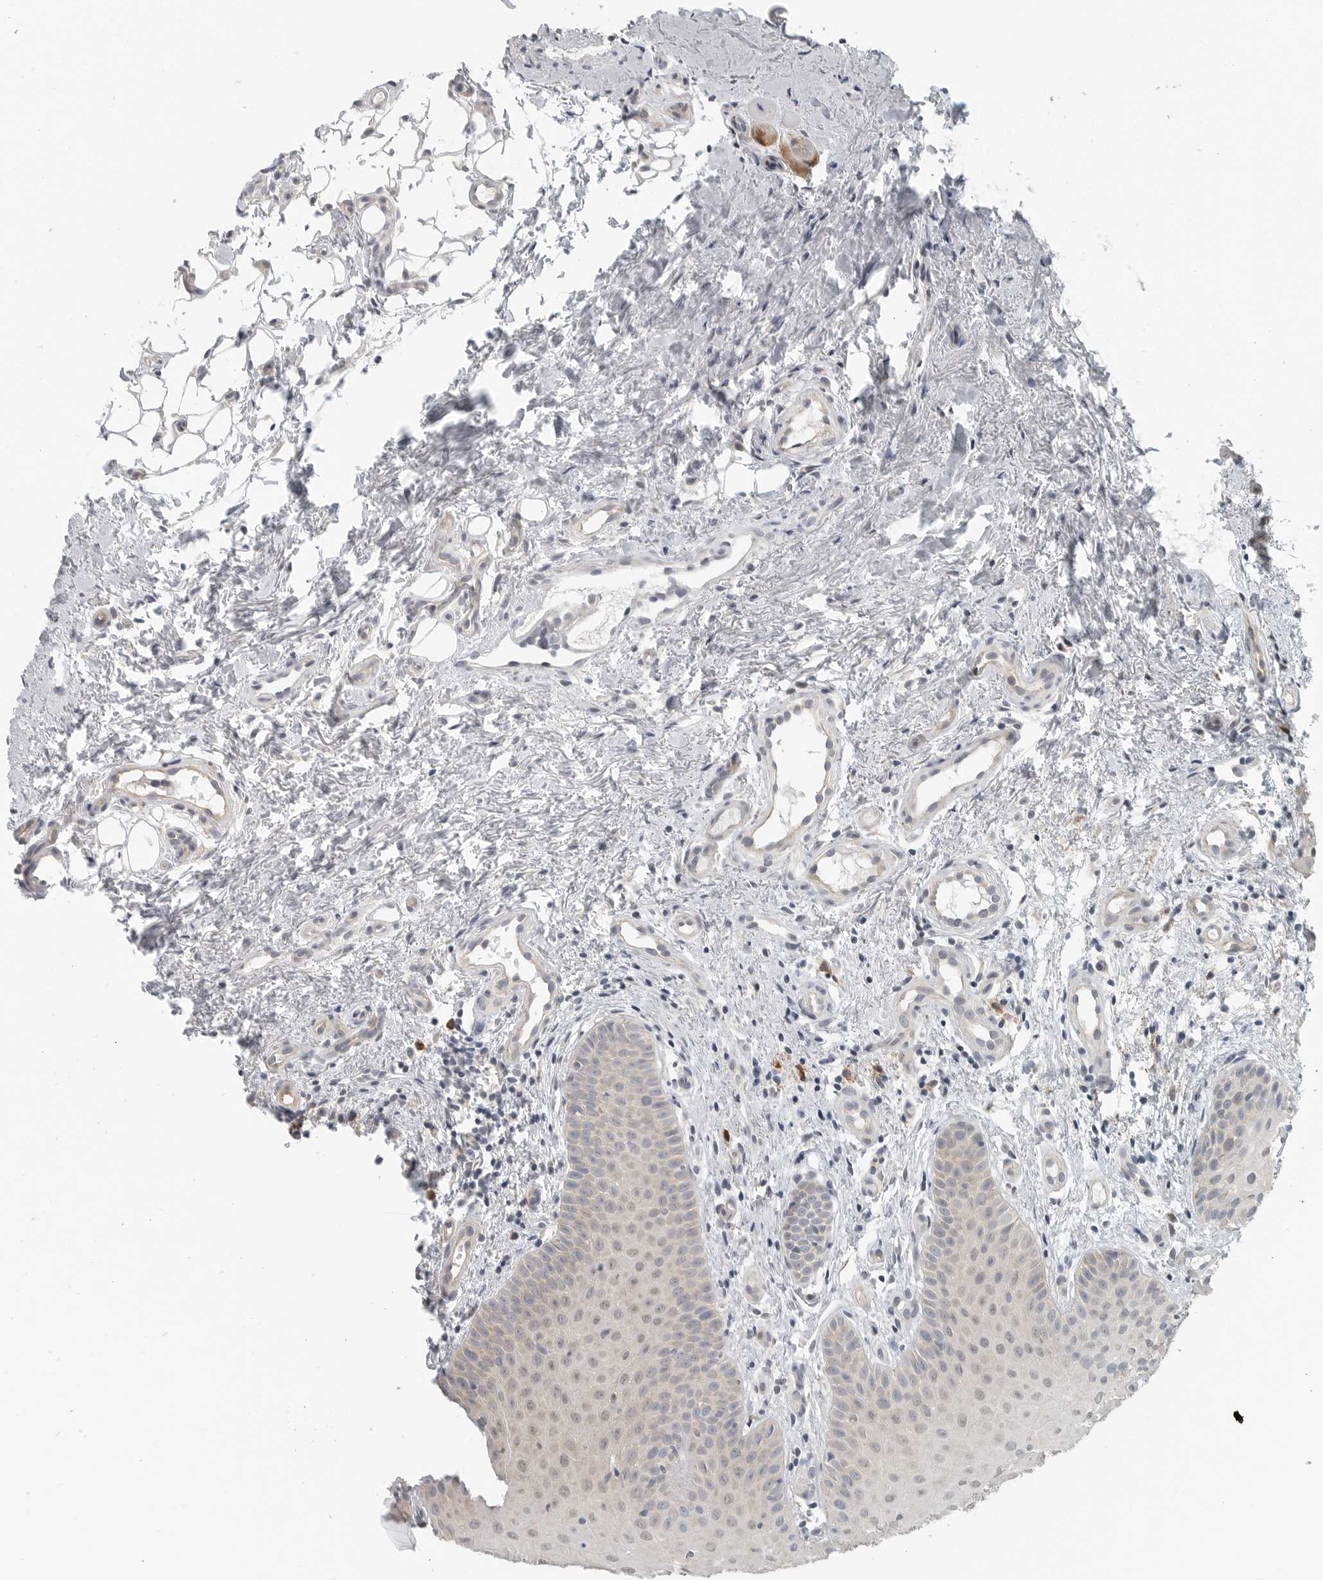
{"staining": {"intensity": "weak", "quantity": "25%-75%", "location": "cytoplasmic/membranous"}, "tissue": "oral mucosa", "cell_type": "Squamous epithelial cells", "image_type": "normal", "snomed": [{"axis": "morphology", "description": "Normal tissue, NOS"}, {"axis": "topography", "description": "Oral tissue"}], "caption": "High-power microscopy captured an immunohistochemistry micrograph of unremarkable oral mucosa, revealing weak cytoplasmic/membranous staining in approximately 25%-75% of squamous epithelial cells. (IHC, brightfield microscopy, high magnification).", "gene": "IL12RB2", "patient": {"sex": "male", "age": 60}}